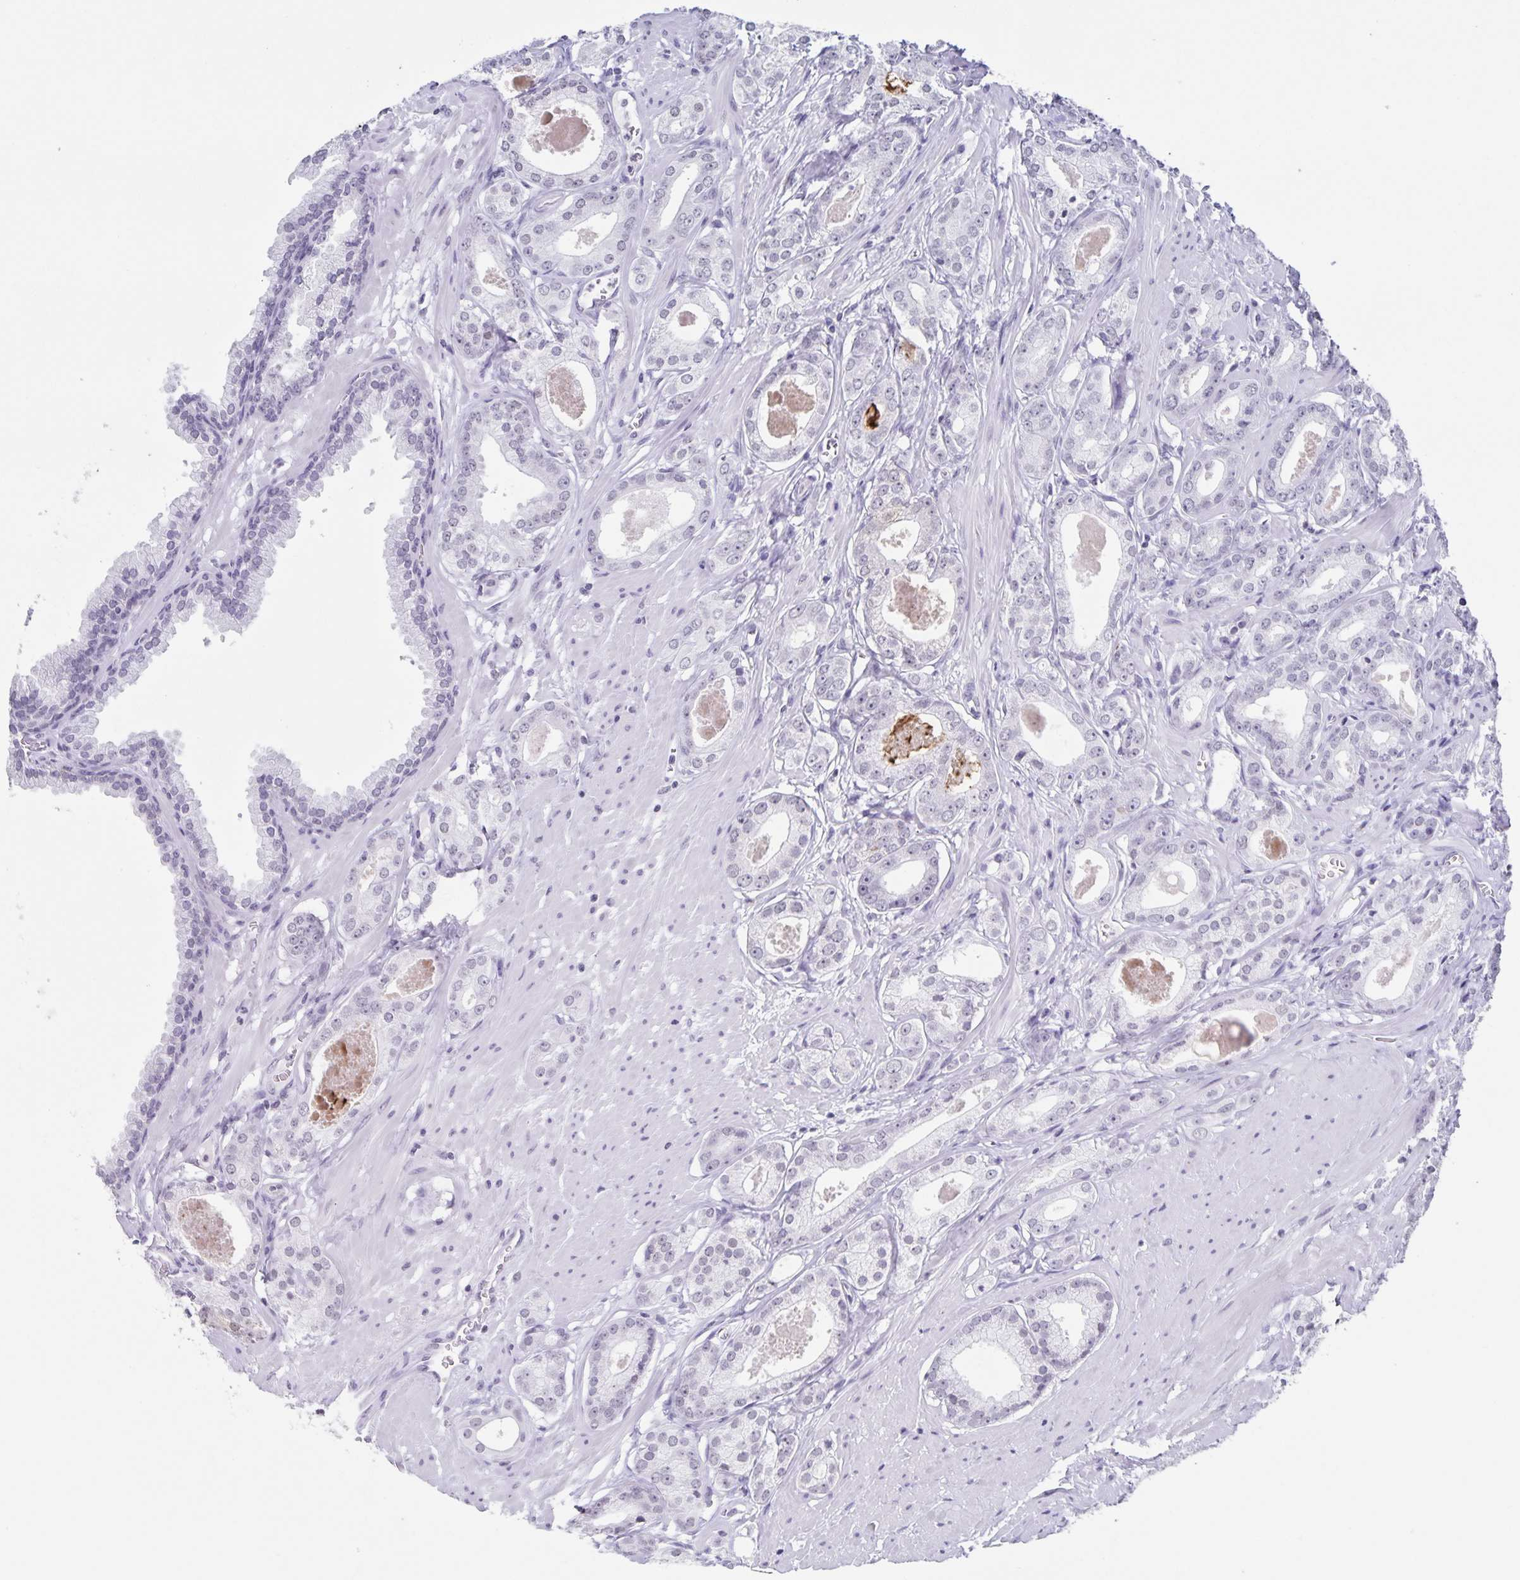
{"staining": {"intensity": "negative", "quantity": "none", "location": "none"}, "tissue": "prostate cancer", "cell_type": "Tumor cells", "image_type": "cancer", "snomed": [{"axis": "morphology", "description": "Adenocarcinoma, NOS"}, {"axis": "morphology", "description": "Adenocarcinoma, Low grade"}, {"axis": "topography", "description": "Prostate"}], "caption": "This is a photomicrograph of immunohistochemistry (IHC) staining of prostate cancer (low-grade adenocarcinoma), which shows no positivity in tumor cells.", "gene": "LCE6A", "patient": {"sex": "male", "age": 64}}